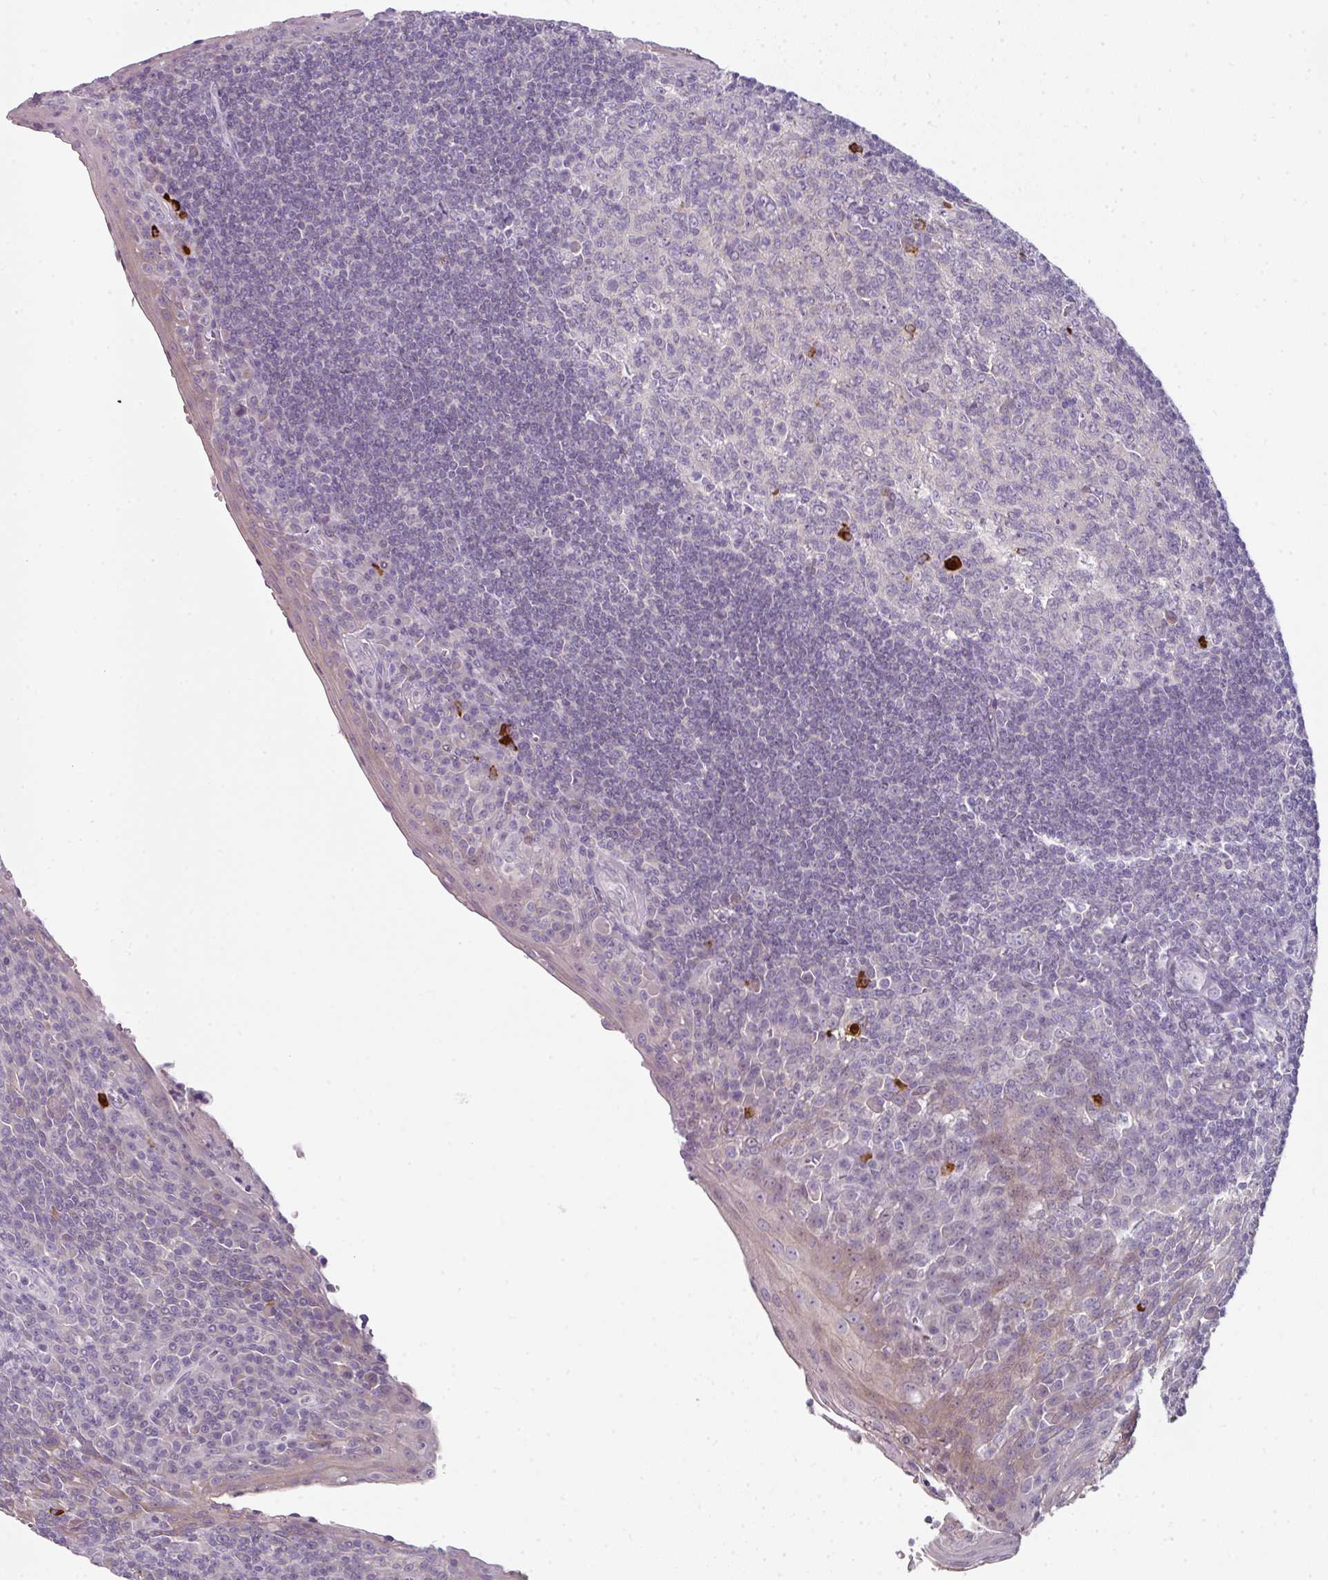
{"staining": {"intensity": "strong", "quantity": "<25%", "location": "cytoplasmic/membranous"}, "tissue": "tonsil", "cell_type": "Germinal center cells", "image_type": "normal", "snomed": [{"axis": "morphology", "description": "Normal tissue, NOS"}, {"axis": "topography", "description": "Tonsil"}], "caption": "Immunohistochemistry histopathology image of benign human tonsil stained for a protein (brown), which demonstrates medium levels of strong cytoplasmic/membranous expression in approximately <25% of germinal center cells.", "gene": "FHAD1", "patient": {"sex": "male", "age": 27}}